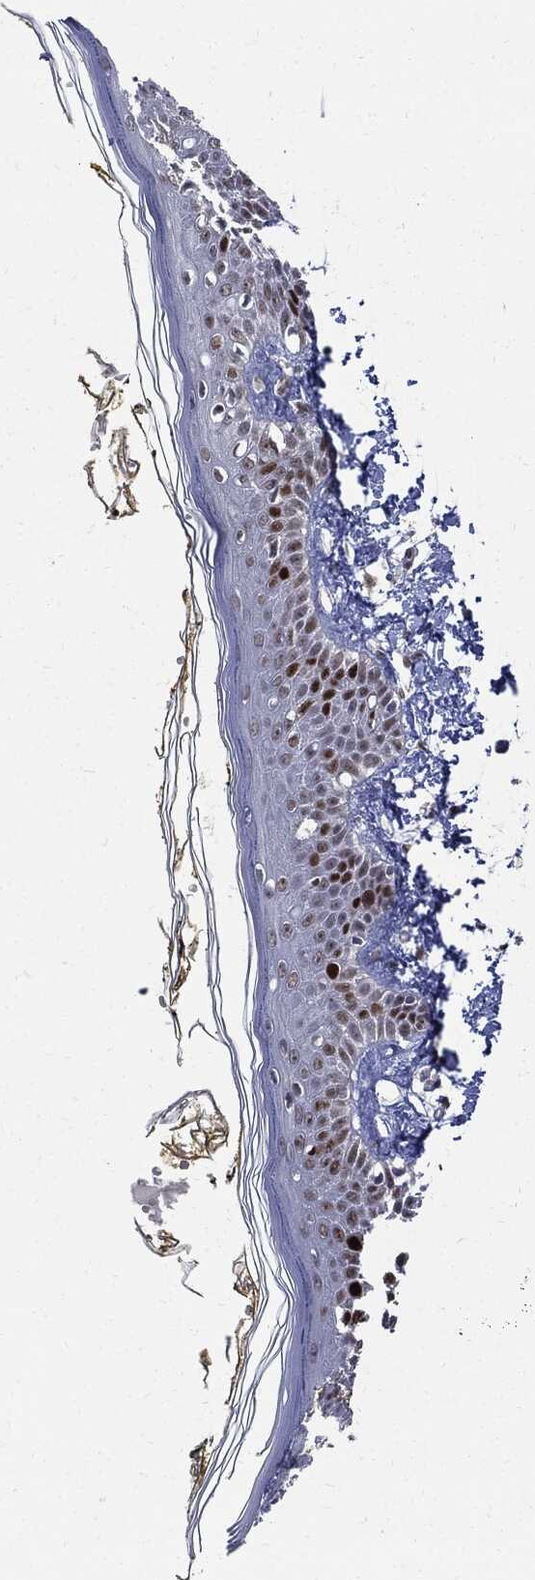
{"staining": {"intensity": "negative", "quantity": "none", "location": "none"}, "tissue": "skin", "cell_type": "Fibroblasts", "image_type": "normal", "snomed": [{"axis": "morphology", "description": "Normal tissue, NOS"}, {"axis": "topography", "description": "Skin"}], "caption": "The immunohistochemistry image has no significant expression in fibroblasts of skin.", "gene": "PCNA", "patient": {"sex": "male", "age": 76}}